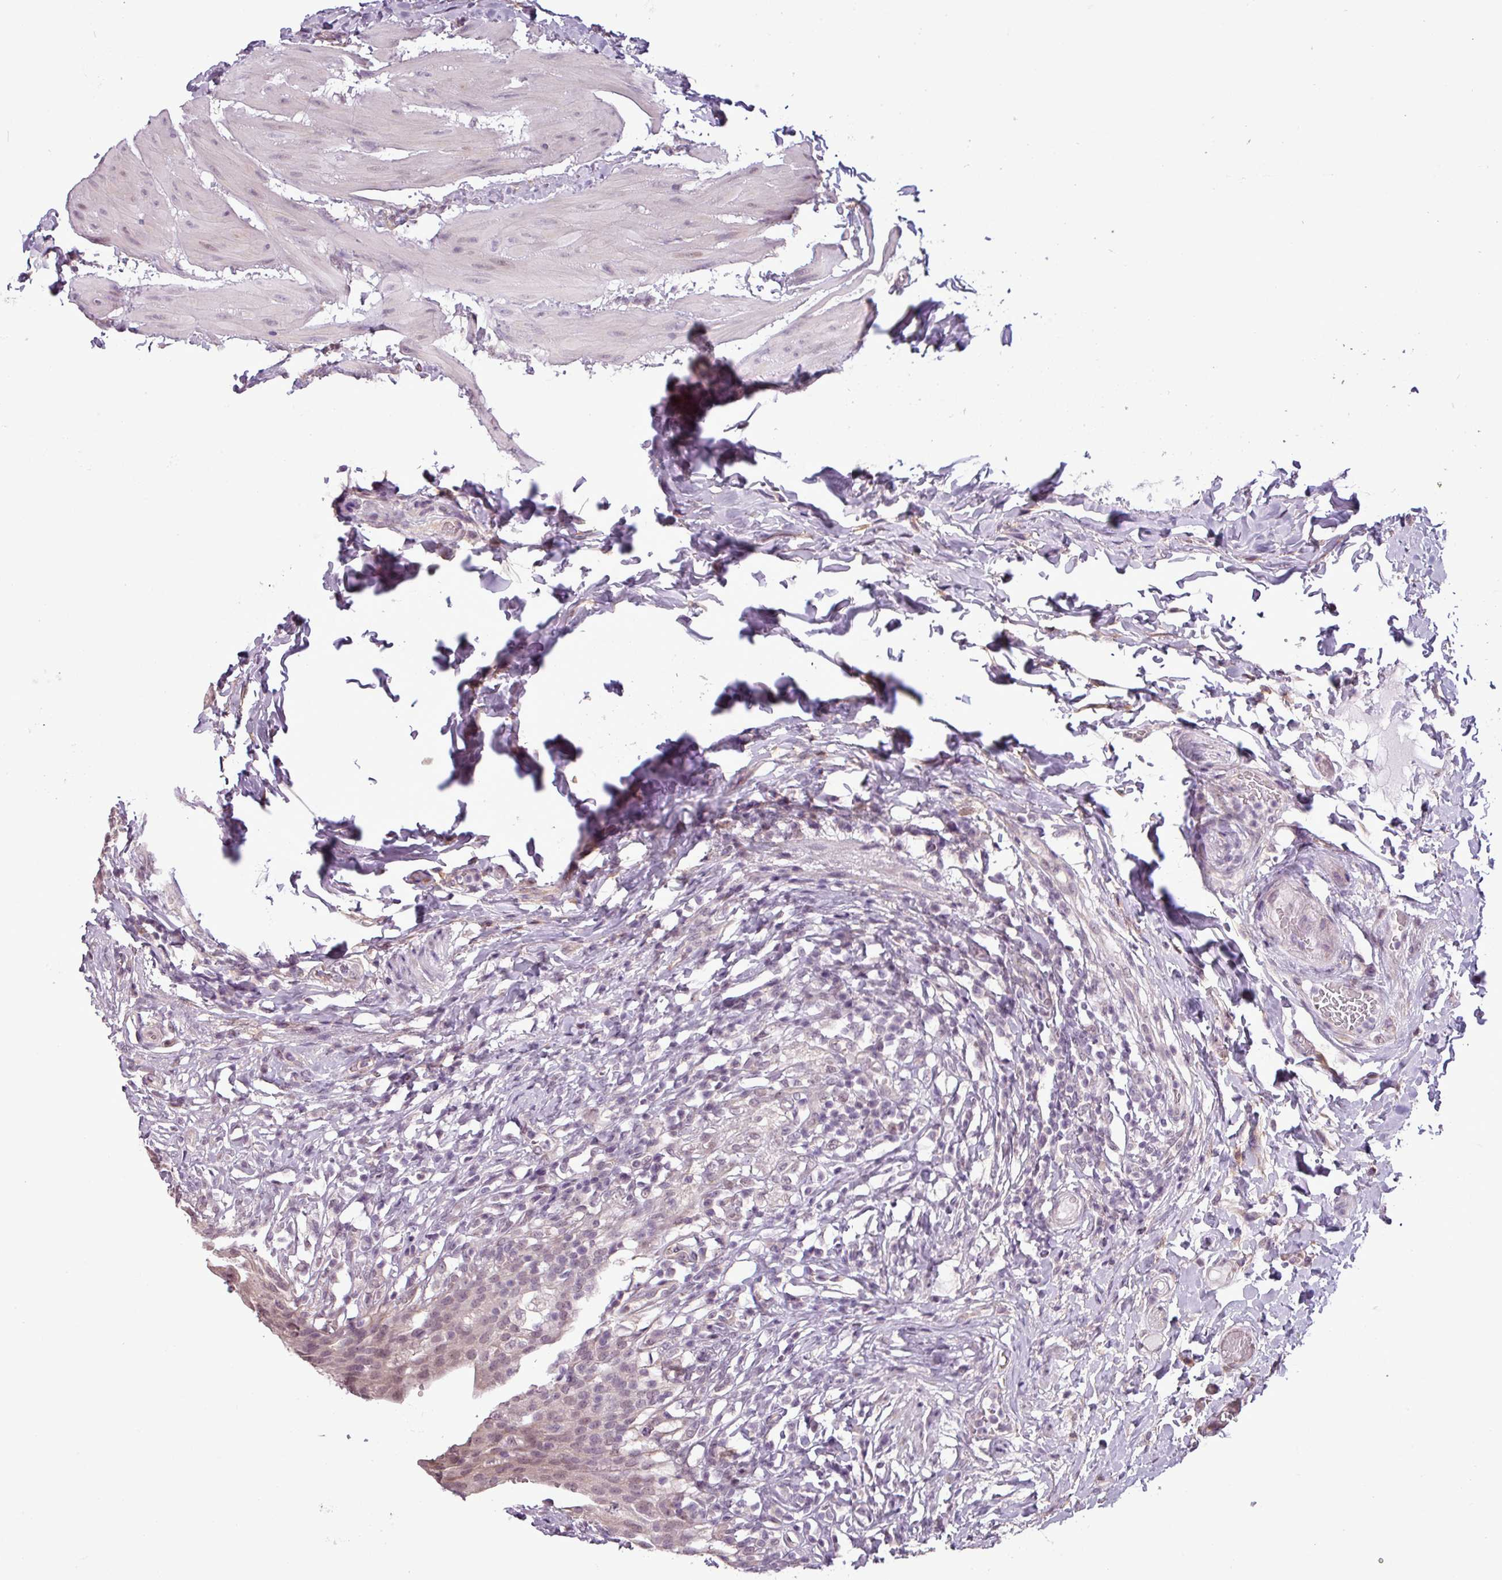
{"staining": {"intensity": "weak", "quantity": "<25%", "location": "cytoplasmic/membranous,nuclear"}, "tissue": "urinary bladder", "cell_type": "Urothelial cells", "image_type": "normal", "snomed": [{"axis": "morphology", "description": "Normal tissue, NOS"}, {"axis": "morphology", "description": "Inflammation, NOS"}, {"axis": "topography", "description": "Urinary bladder"}], "caption": "Immunohistochemistry (IHC) of normal human urinary bladder reveals no staining in urothelial cells.", "gene": "GPT2", "patient": {"sex": "male", "age": 64}}